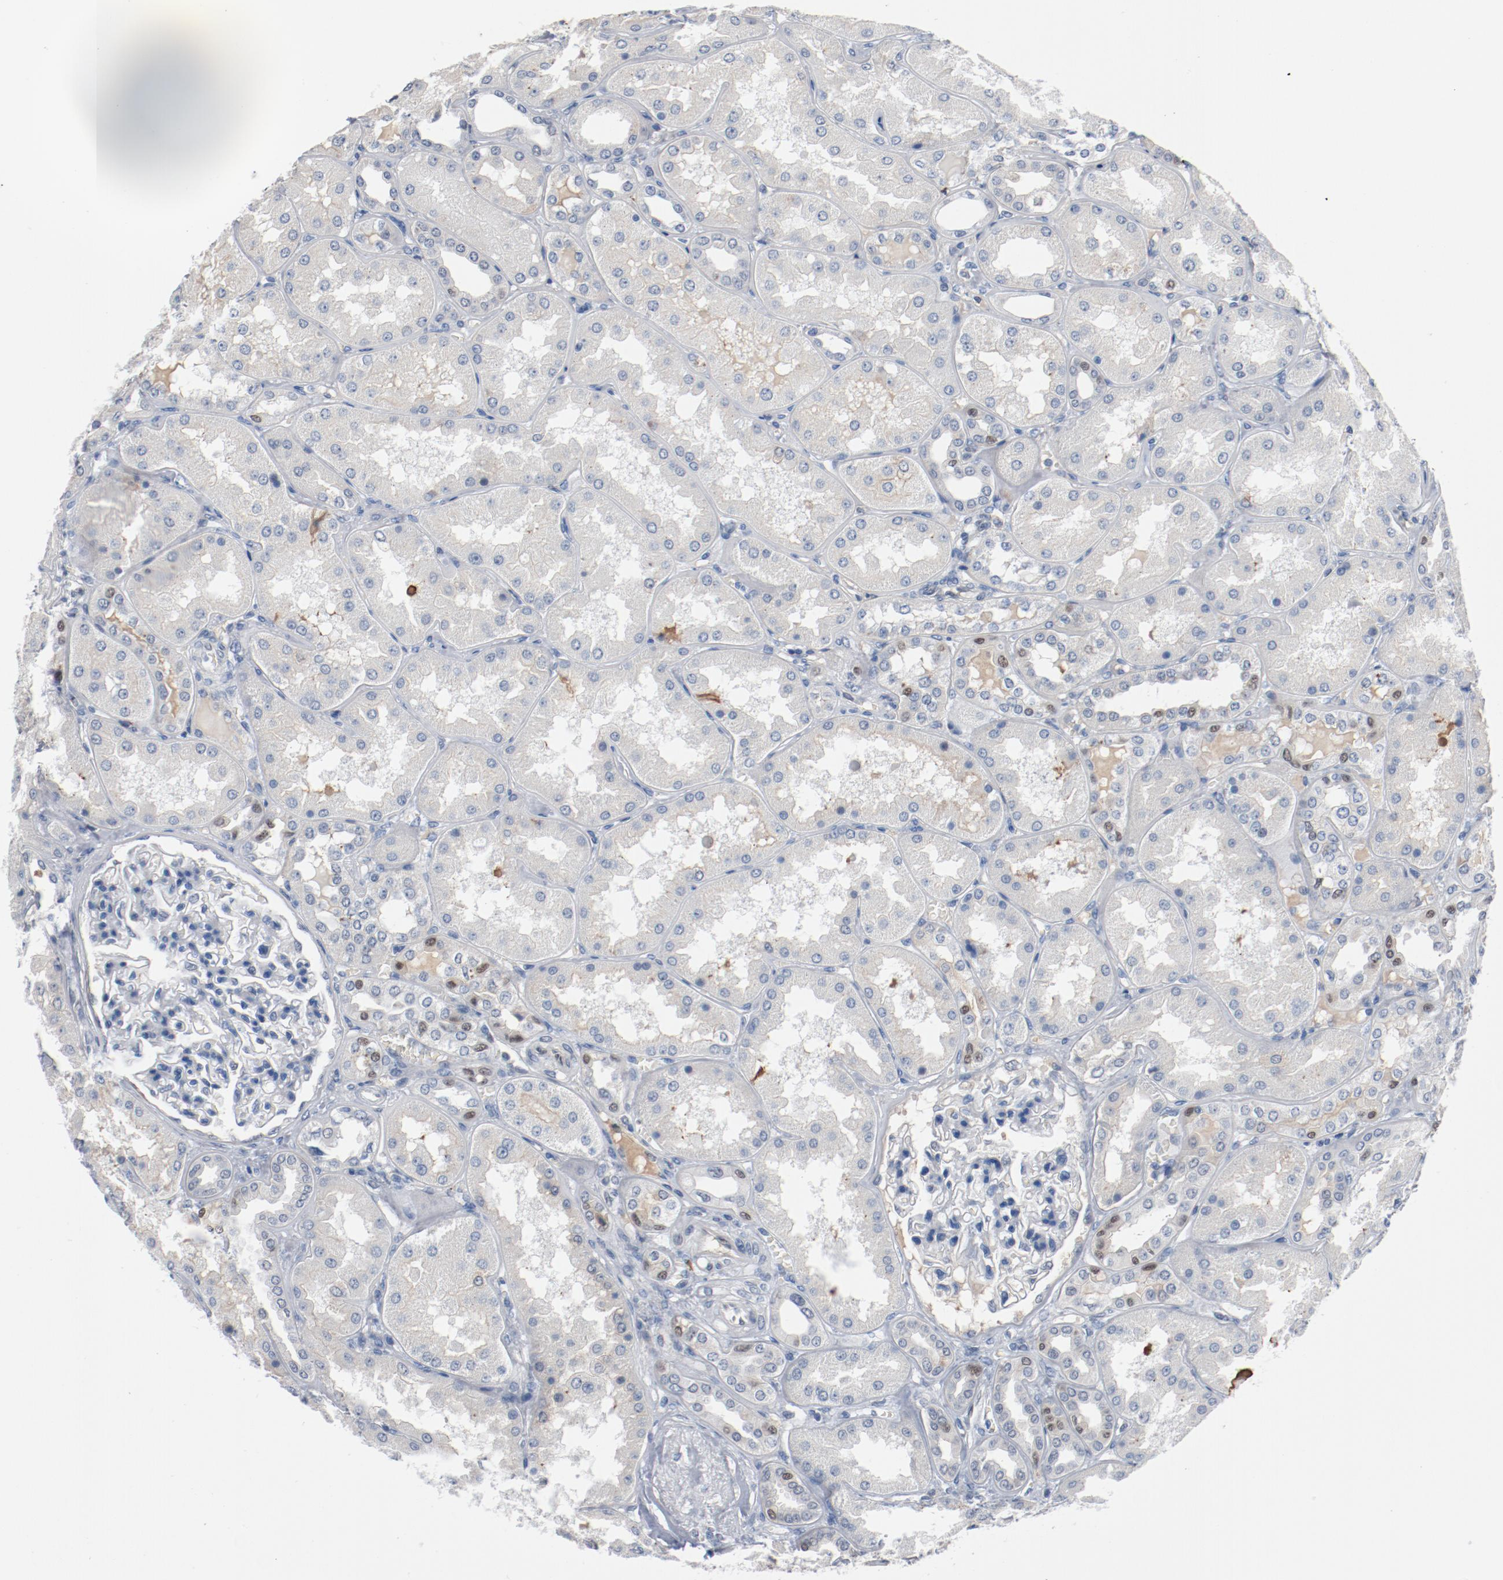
{"staining": {"intensity": "negative", "quantity": "none", "location": "none"}, "tissue": "kidney", "cell_type": "Cells in glomeruli", "image_type": "normal", "snomed": [{"axis": "morphology", "description": "Normal tissue, NOS"}, {"axis": "topography", "description": "Kidney"}], "caption": "Micrograph shows no protein positivity in cells in glomeruli of unremarkable kidney.", "gene": "ENSG00000285708", "patient": {"sex": "female", "age": 56}}